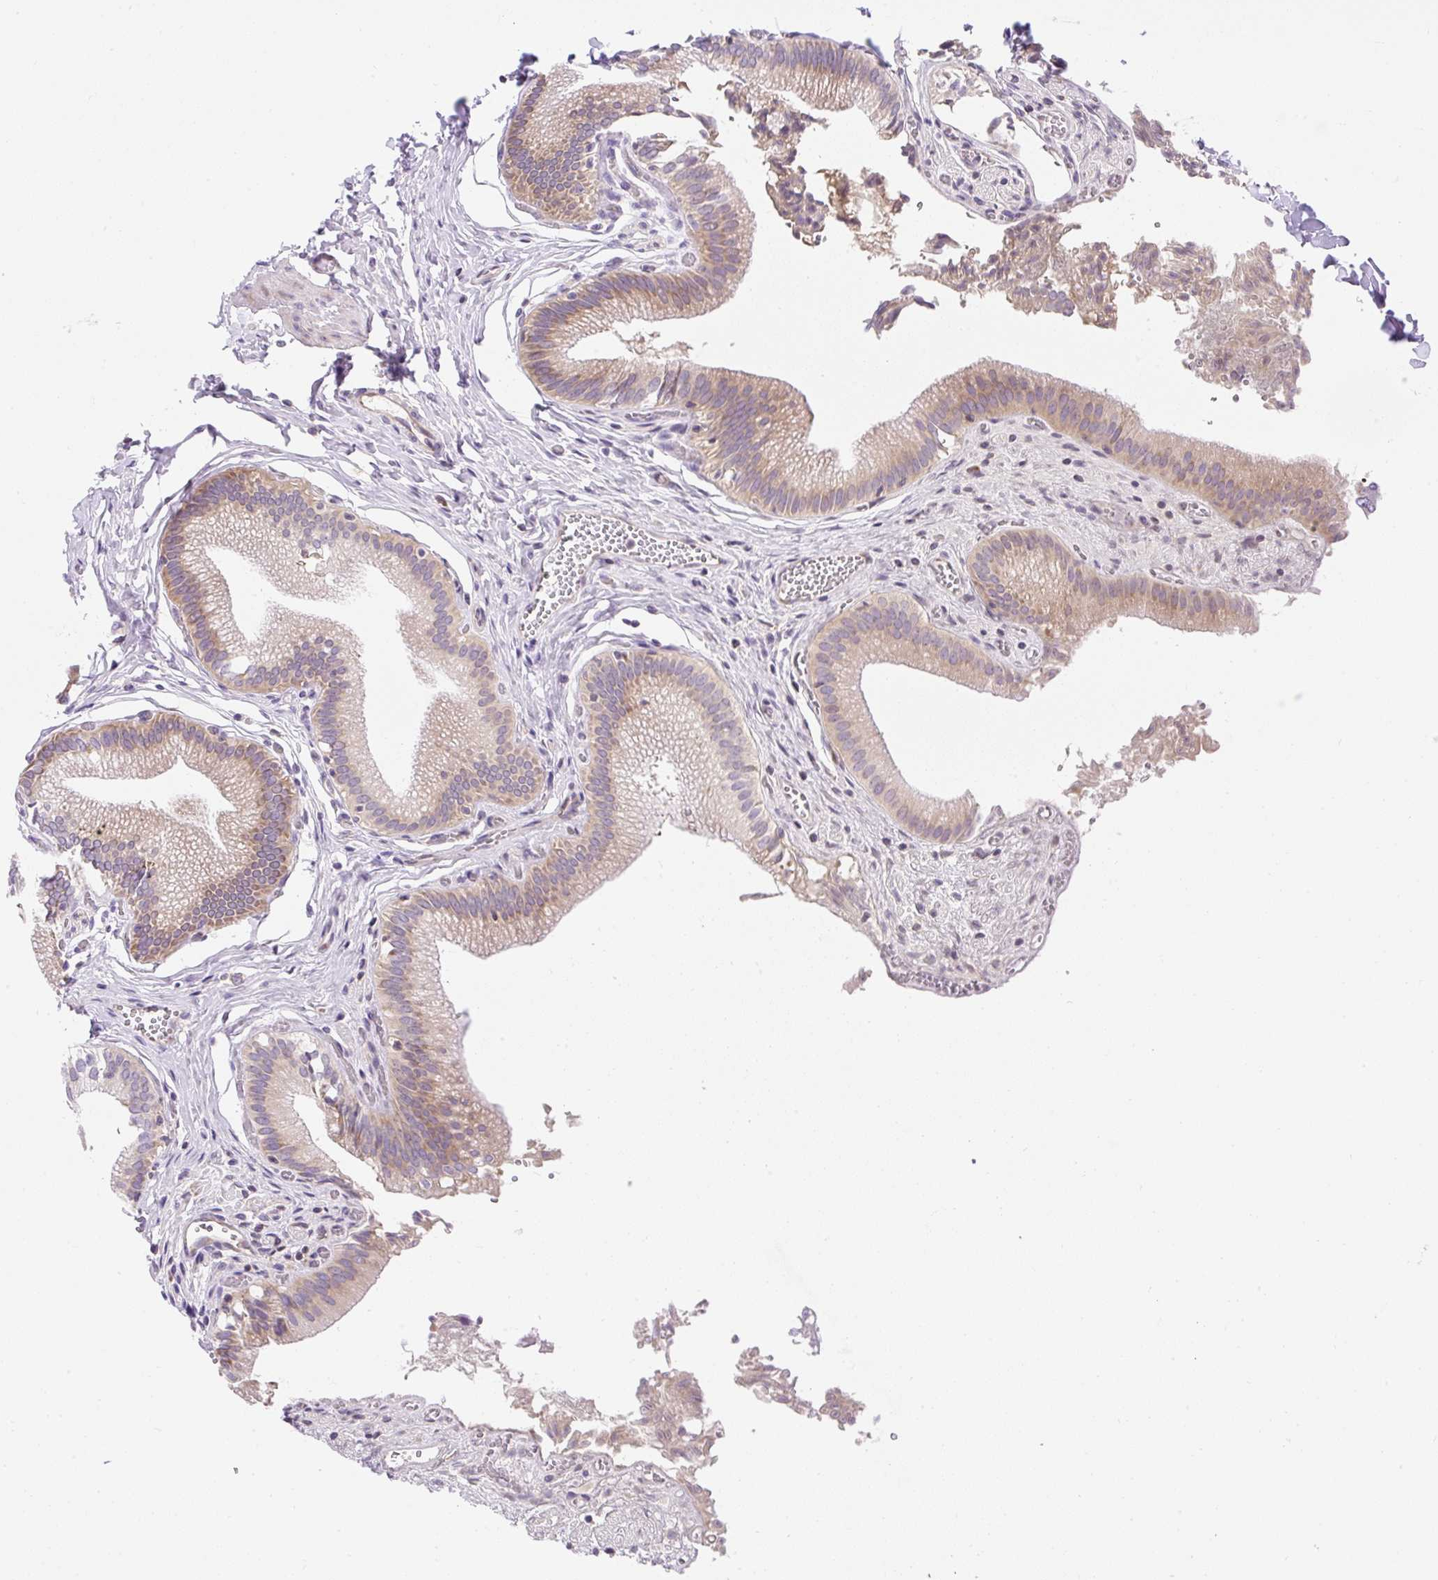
{"staining": {"intensity": "moderate", "quantity": ">75%", "location": "cytoplasmic/membranous"}, "tissue": "gallbladder", "cell_type": "Glandular cells", "image_type": "normal", "snomed": [{"axis": "morphology", "description": "Normal tissue, NOS"}, {"axis": "topography", "description": "Gallbladder"}, {"axis": "topography", "description": "Peripheral nerve tissue"}], "caption": "The immunohistochemical stain highlights moderate cytoplasmic/membranous staining in glandular cells of unremarkable gallbladder. (DAB IHC with brightfield microscopy, high magnification).", "gene": "GPR45", "patient": {"sex": "male", "age": 17}}